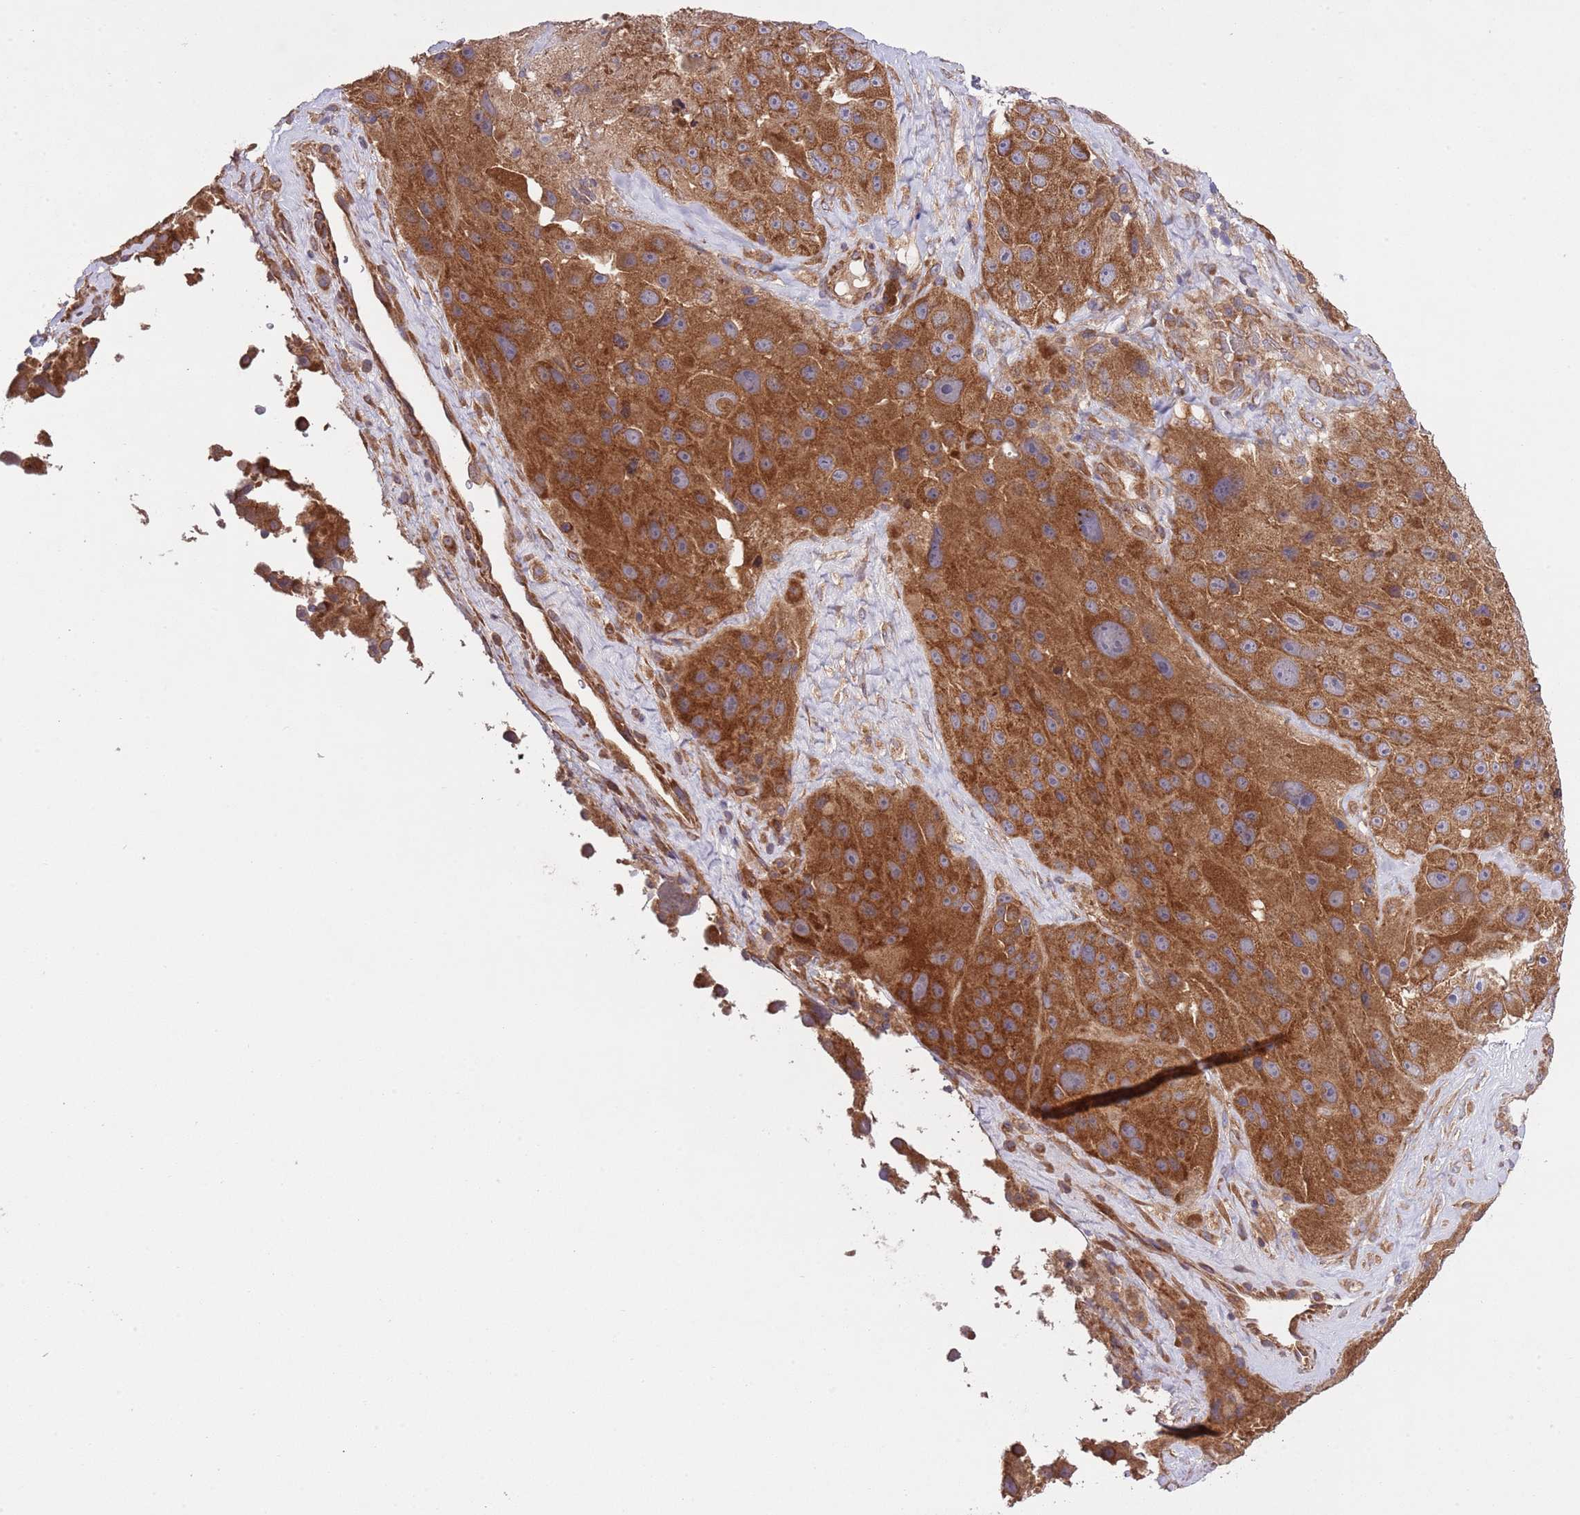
{"staining": {"intensity": "strong", "quantity": ">75%", "location": "cytoplasmic/membranous"}, "tissue": "melanoma", "cell_type": "Tumor cells", "image_type": "cancer", "snomed": [{"axis": "morphology", "description": "Malignant melanoma, Metastatic site"}, {"axis": "topography", "description": "Lymph node"}], "caption": "Approximately >75% of tumor cells in human malignant melanoma (metastatic site) display strong cytoplasmic/membranous protein positivity as visualized by brown immunohistochemical staining.", "gene": "MFNG", "patient": {"sex": "male", "age": 62}}